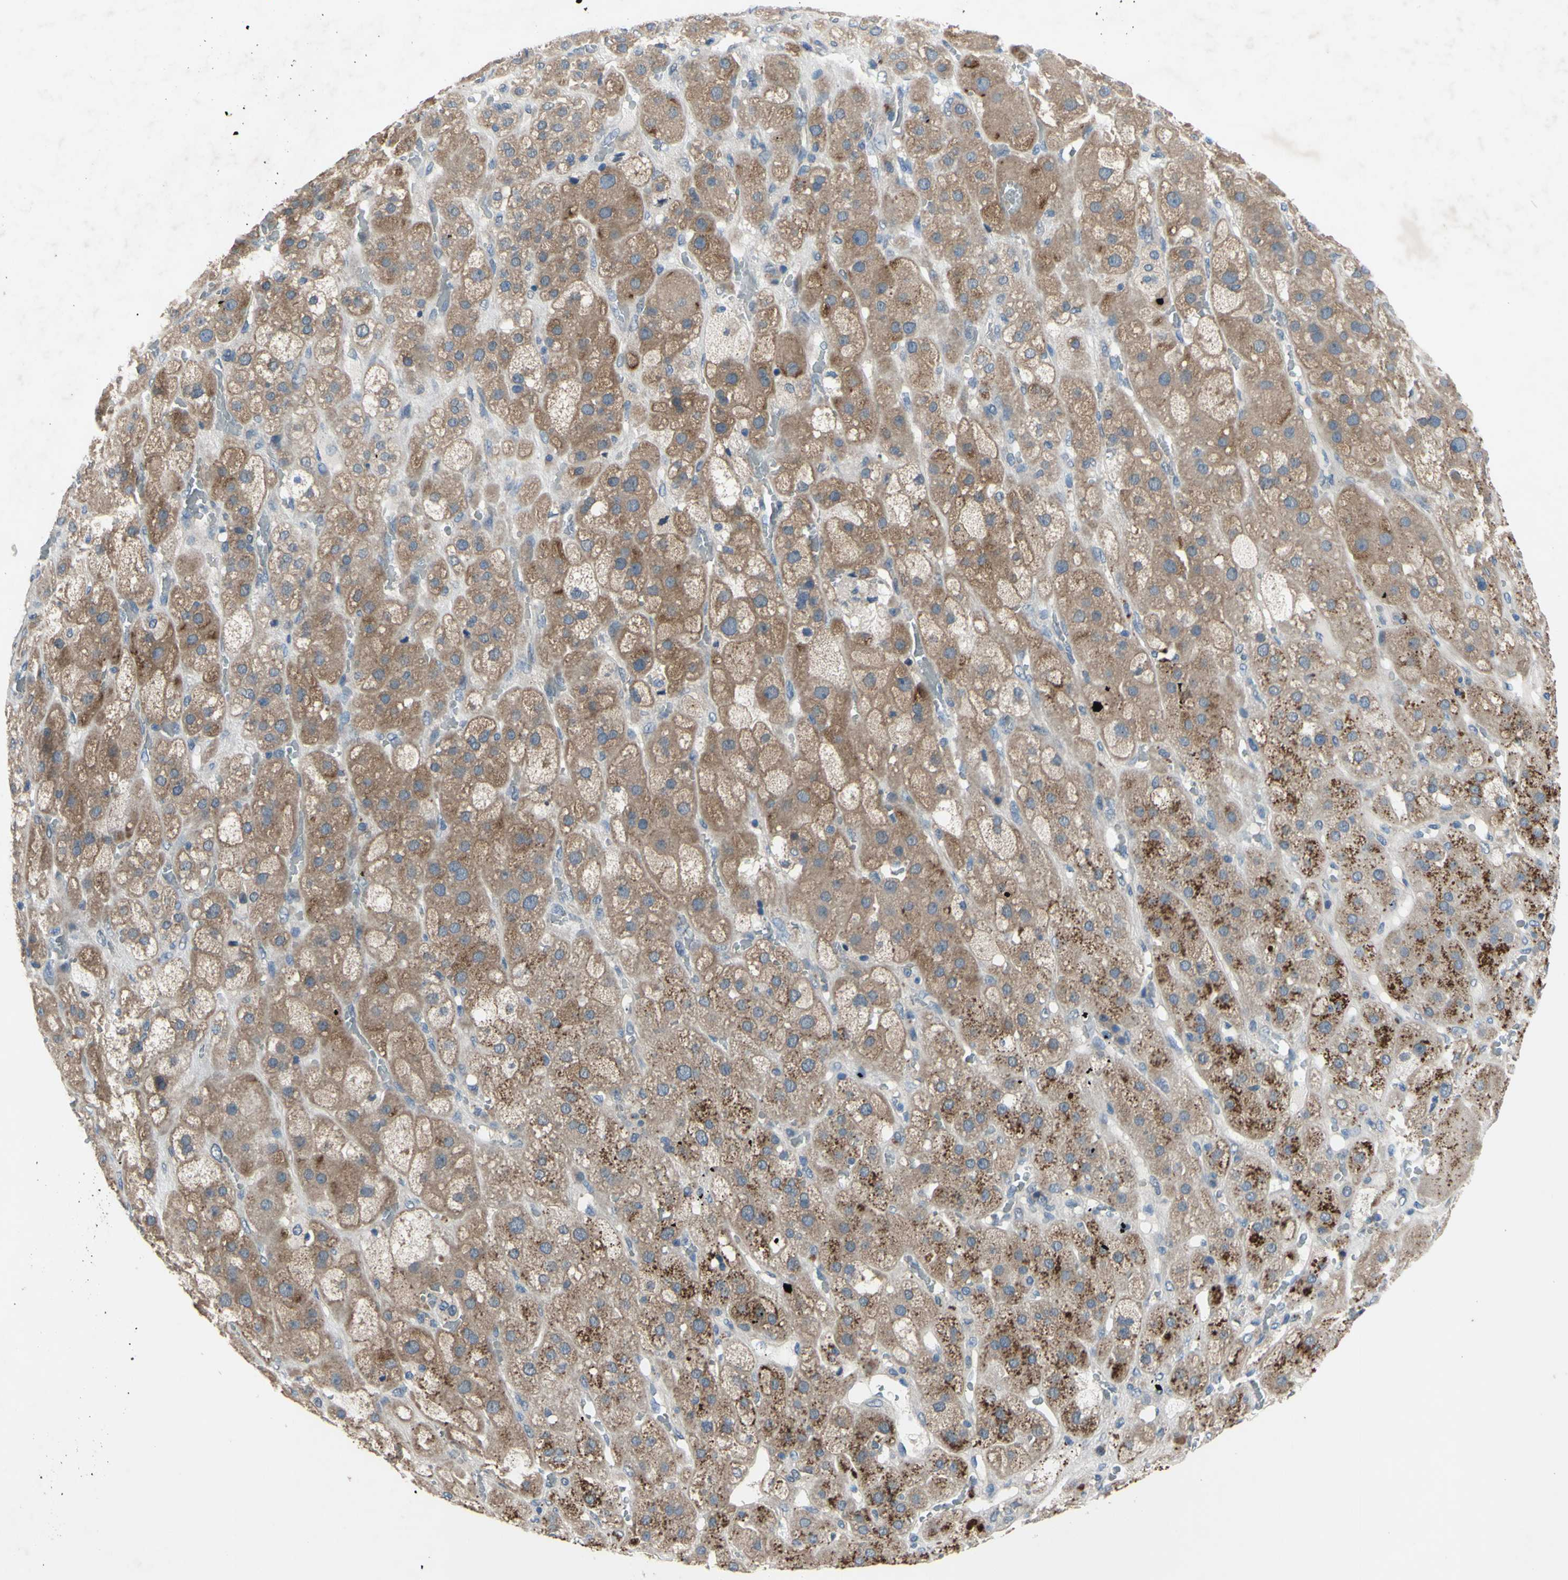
{"staining": {"intensity": "moderate", "quantity": "25%-75%", "location": "cytoplasmic/membranous"}, "tissue": "adrenal gland", "cell_type": "Glandular cells", "image_type": "normal", "snomed": [{"axis": "morphology", "description": "Normal tissue, NOS"}, {"axis": "topography", "description": "Adrenal gland"}], "caption": "Moderate cytoplasmic/membranous protein expression is identified in about 25%-75% of glandular cells in adrenal gland.", "gene": "HILPDA", "patient": {"sex": "female", "age": 47}}